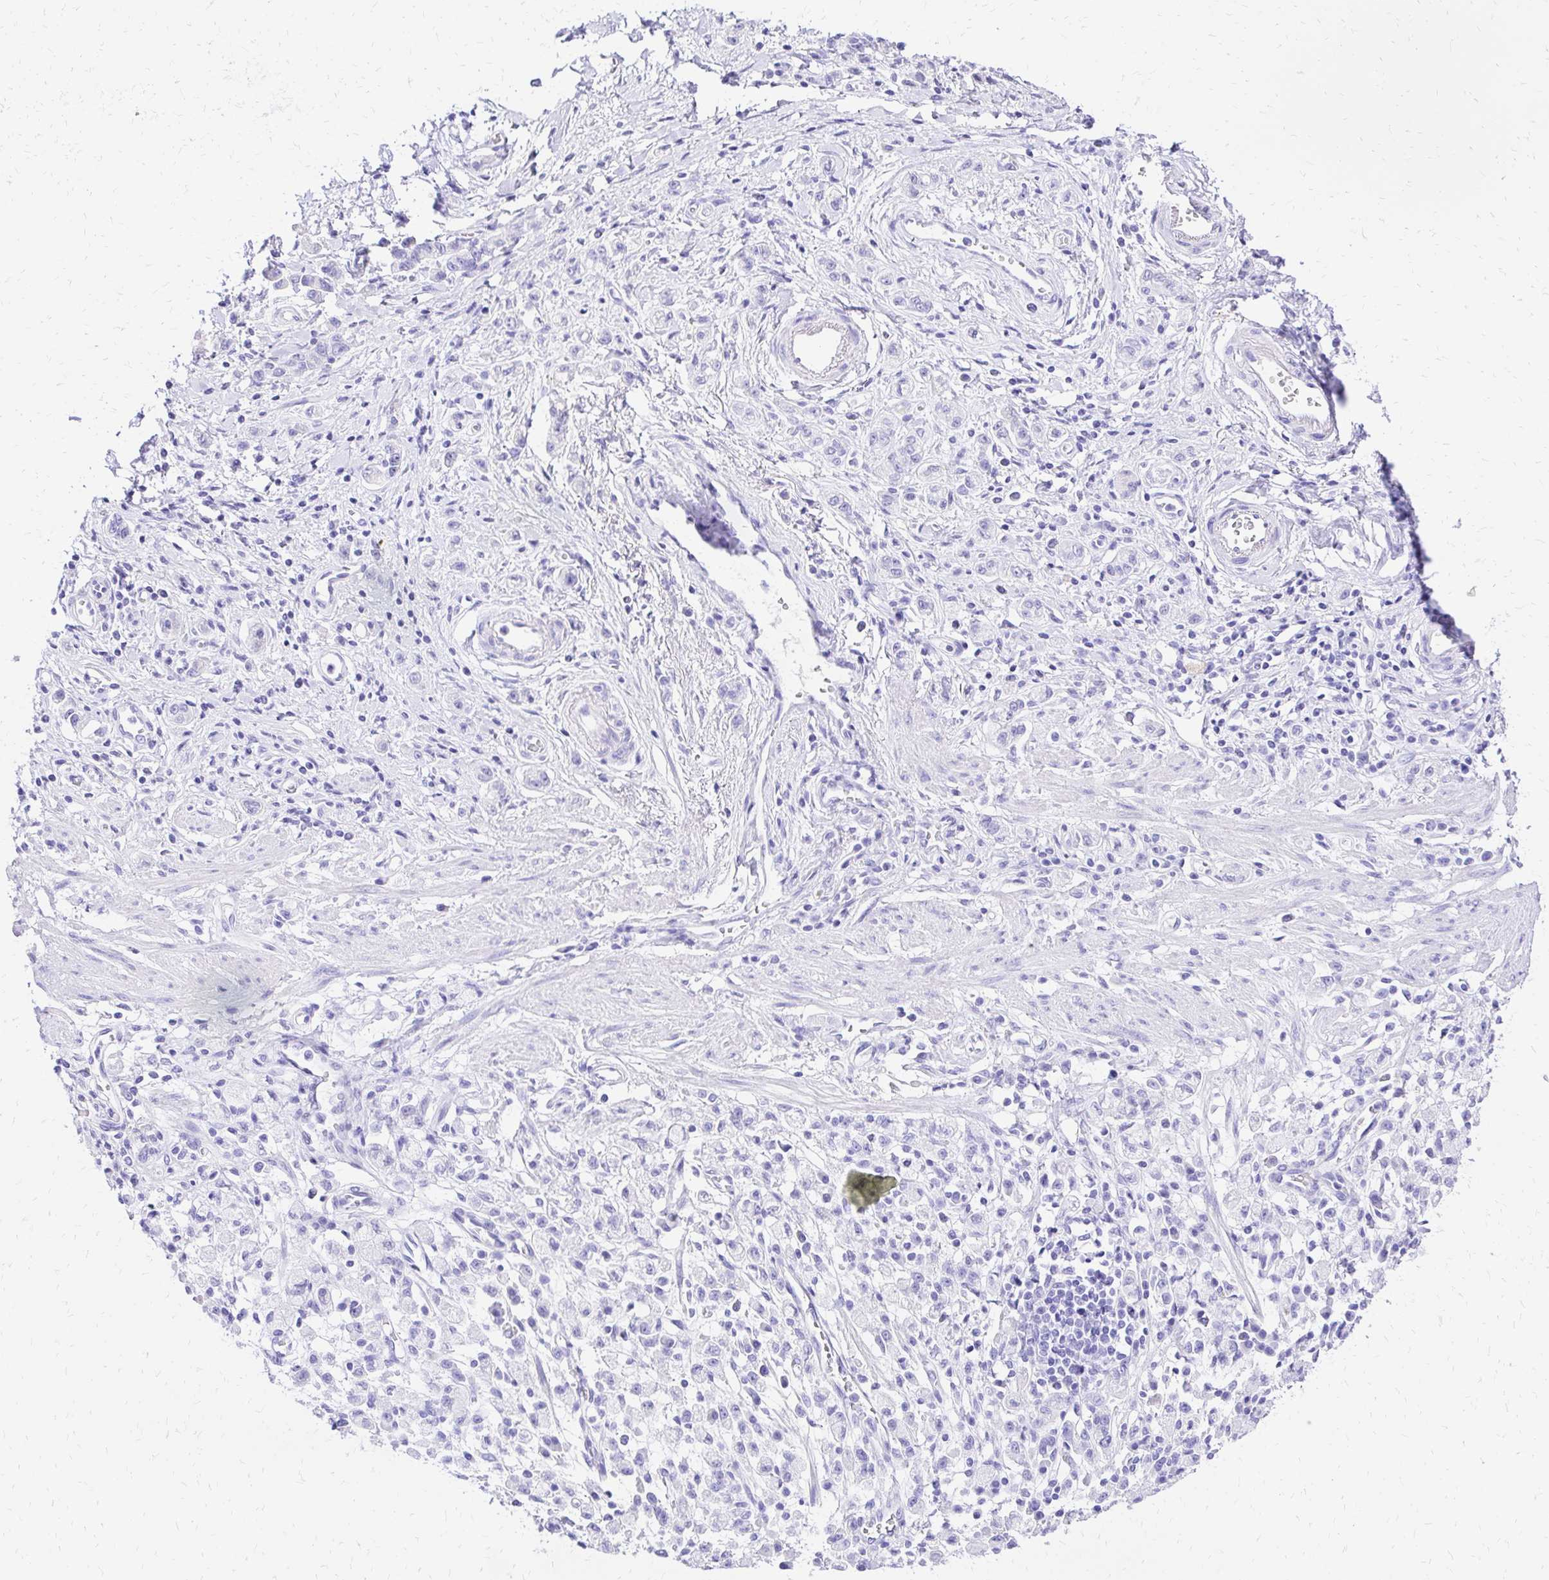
{"staining": {"intensity": "negative", "quantity": "none", "location": "none"}, "tissue": "stomach cancer", "cell_type": "Tumor cells", "image_type": "cancer", "snomed": [{"axis": "morphology", "description": "Adenocarcinoma, NOS"}, {"axis": "topography", "description": "Stomach"}], "caption": "This is an immunohistochemistry (IHC) image of human adenocarcinoma (stomach). There is no expression in tumor cells.", "gene": "S100G", "patient": {"sex": "male", "age": 77}}